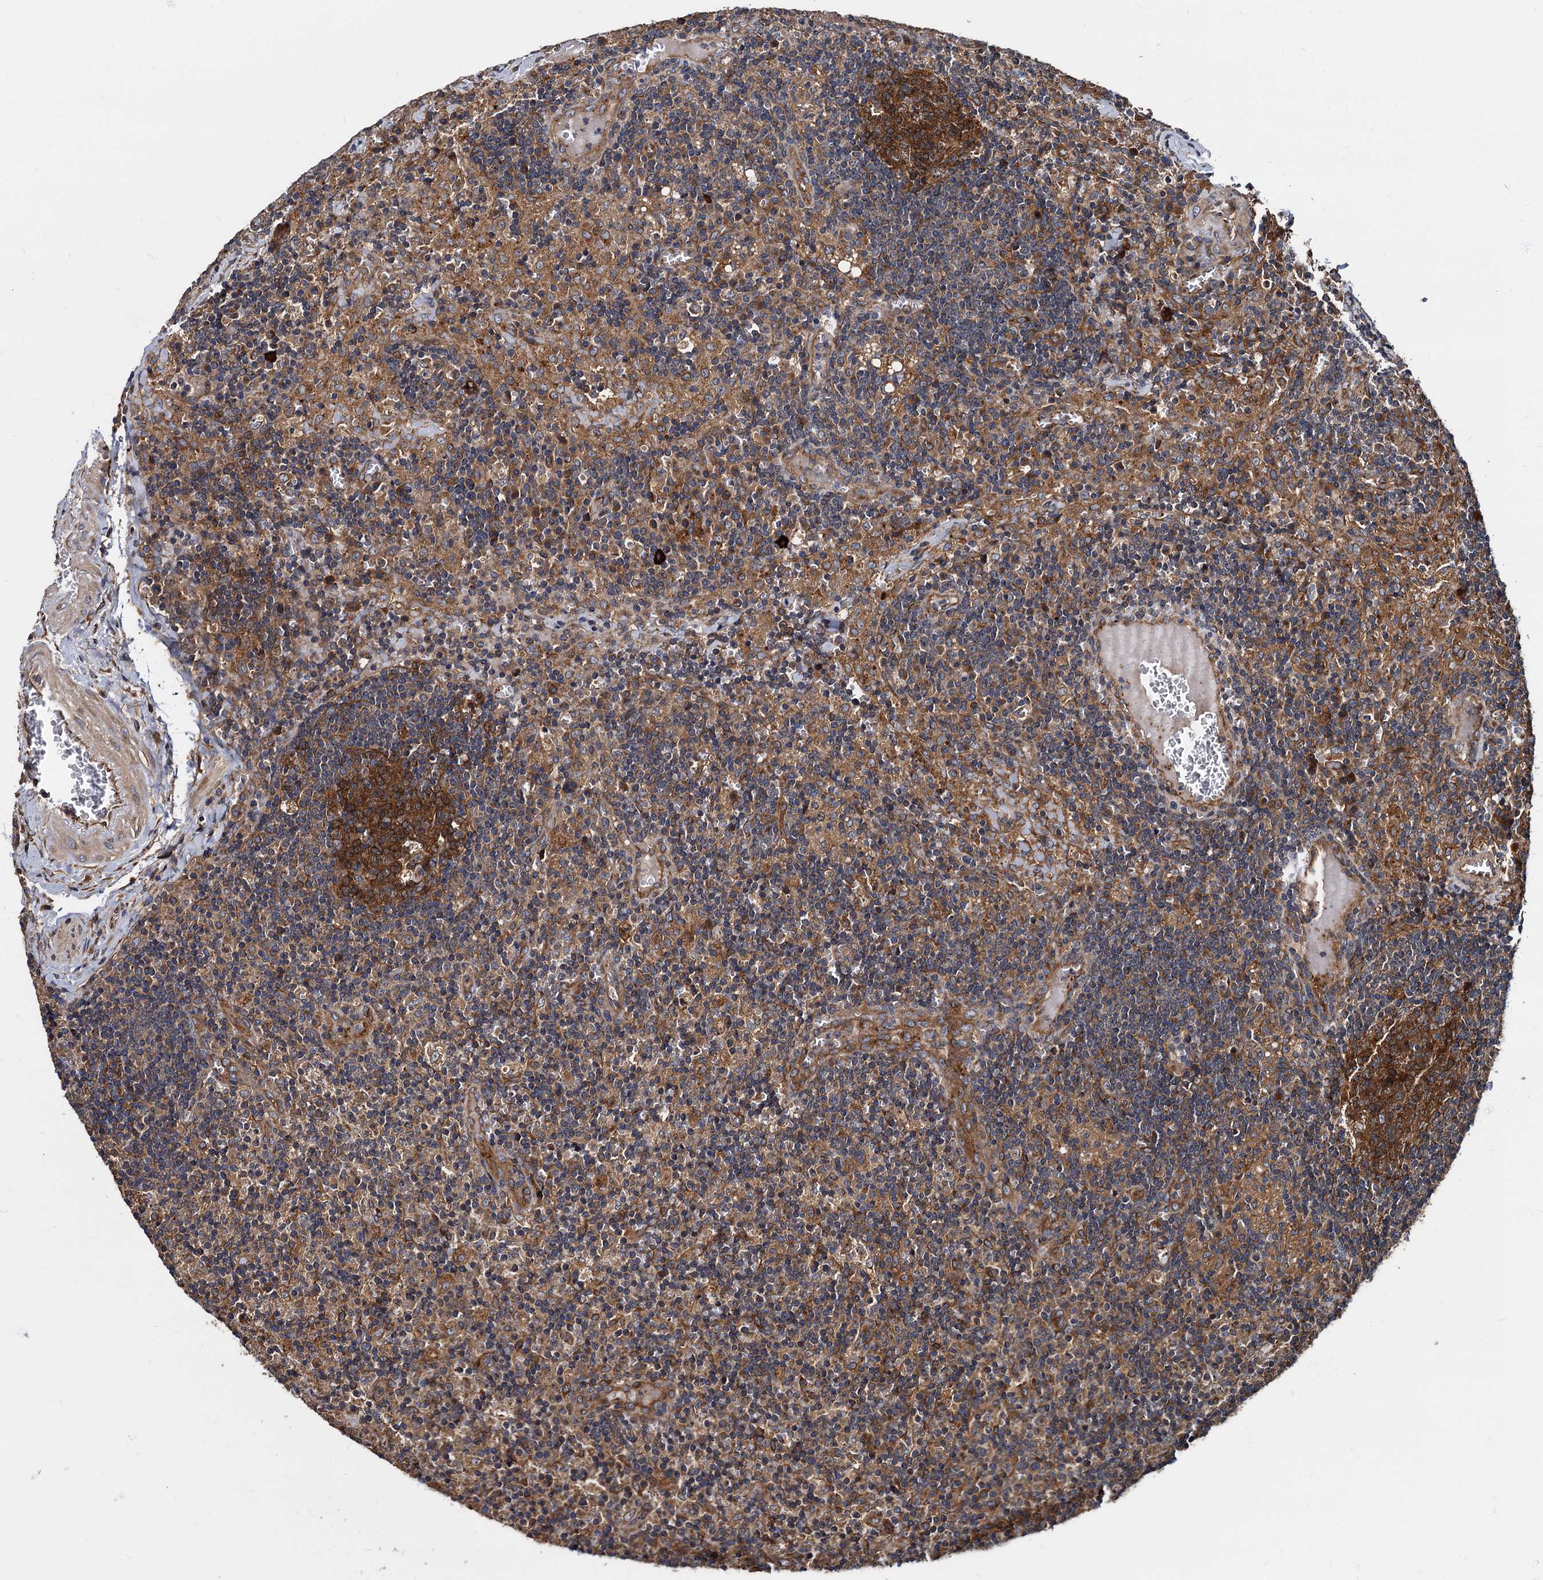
{"staining": {"intensity": "strong", "quantity": ">75%", "location": "cytoplasmic/membranous"}, "tissue": "lymph node", "cell_type": "Germinal center cells", "image_type": "normal", "snomed": [{"axis": "morphology", "description": "Normal tissue, NOS"}, {"axis": "topography", "description": "Lymph node"}], "caption": "DAB immunohistochemical staining of benign lymph node shows strong cytoplasmic/membranous protein expression in about >75% of germinal center cells. Using DAB (brown) and hematoxylin (blue) stains, captured at high magnification using brightfield microscopy.", "gene": "PEX5", "patient": {"sex": "male", "age": 58}}